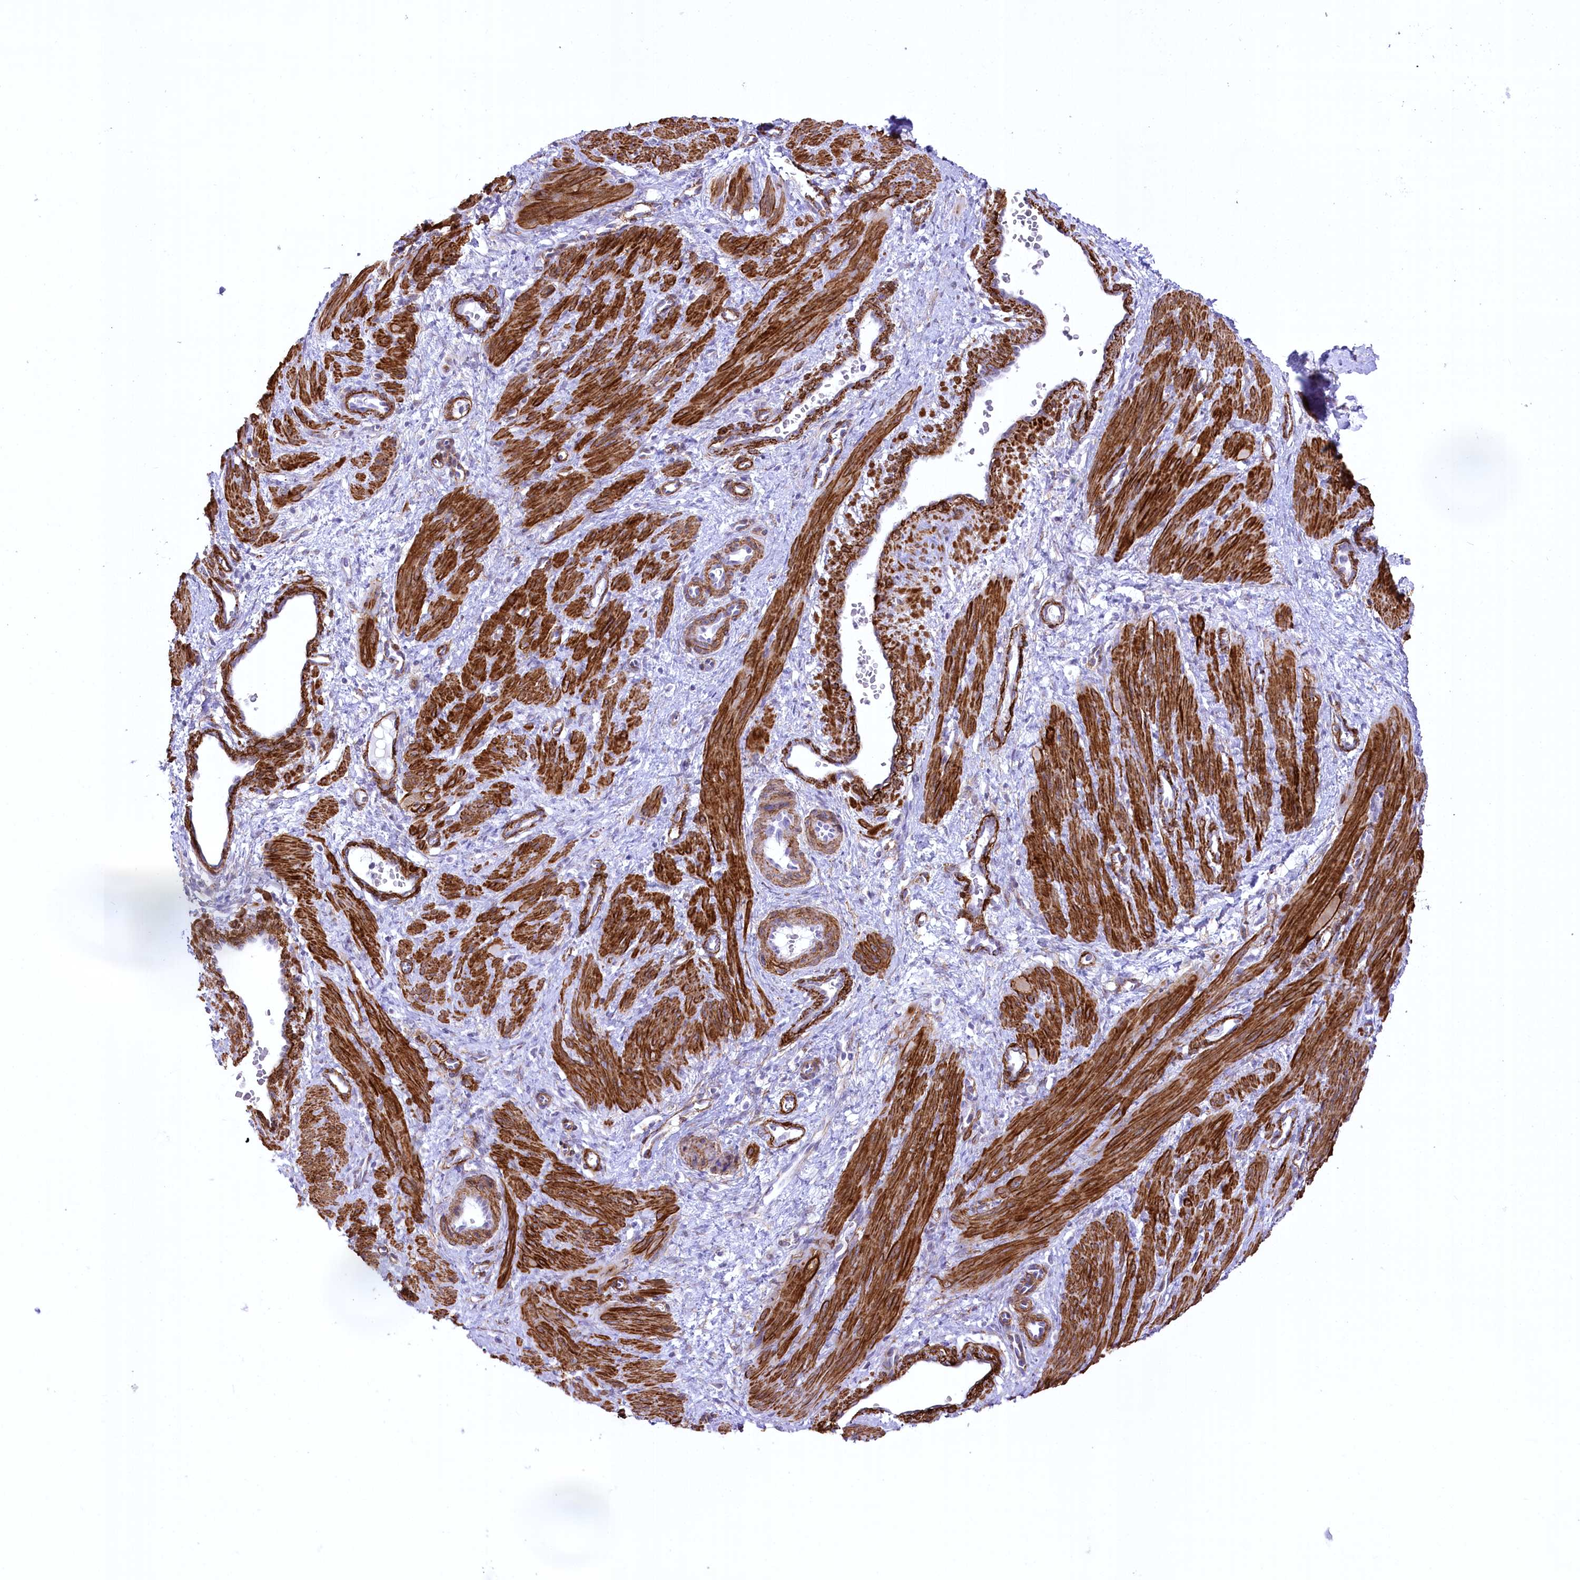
{"staining": {"intensity": "strong", "quantity": ">75%", "location": "cytoplasmic/membranous"}, "tissue": "smooth muscle", "cell_type": "Smooth muscle cells", "image_type": "normal", "snomed": [{"axis": "morphology", "description": "Normal tissue, NOS"}, {"axis": "topography", "description": "Endometrium"}], "caption": "Immunohistochemistry (DAB (3,3'-diaminobenzidine)) staining of unremarkable smooth muscle shows strong cytoplasmic/membranous protein expression in approximately >75% of smooth muscle cells.", "gene": "SYNPO2", "patient": {"sex": "female", "age": 33}}